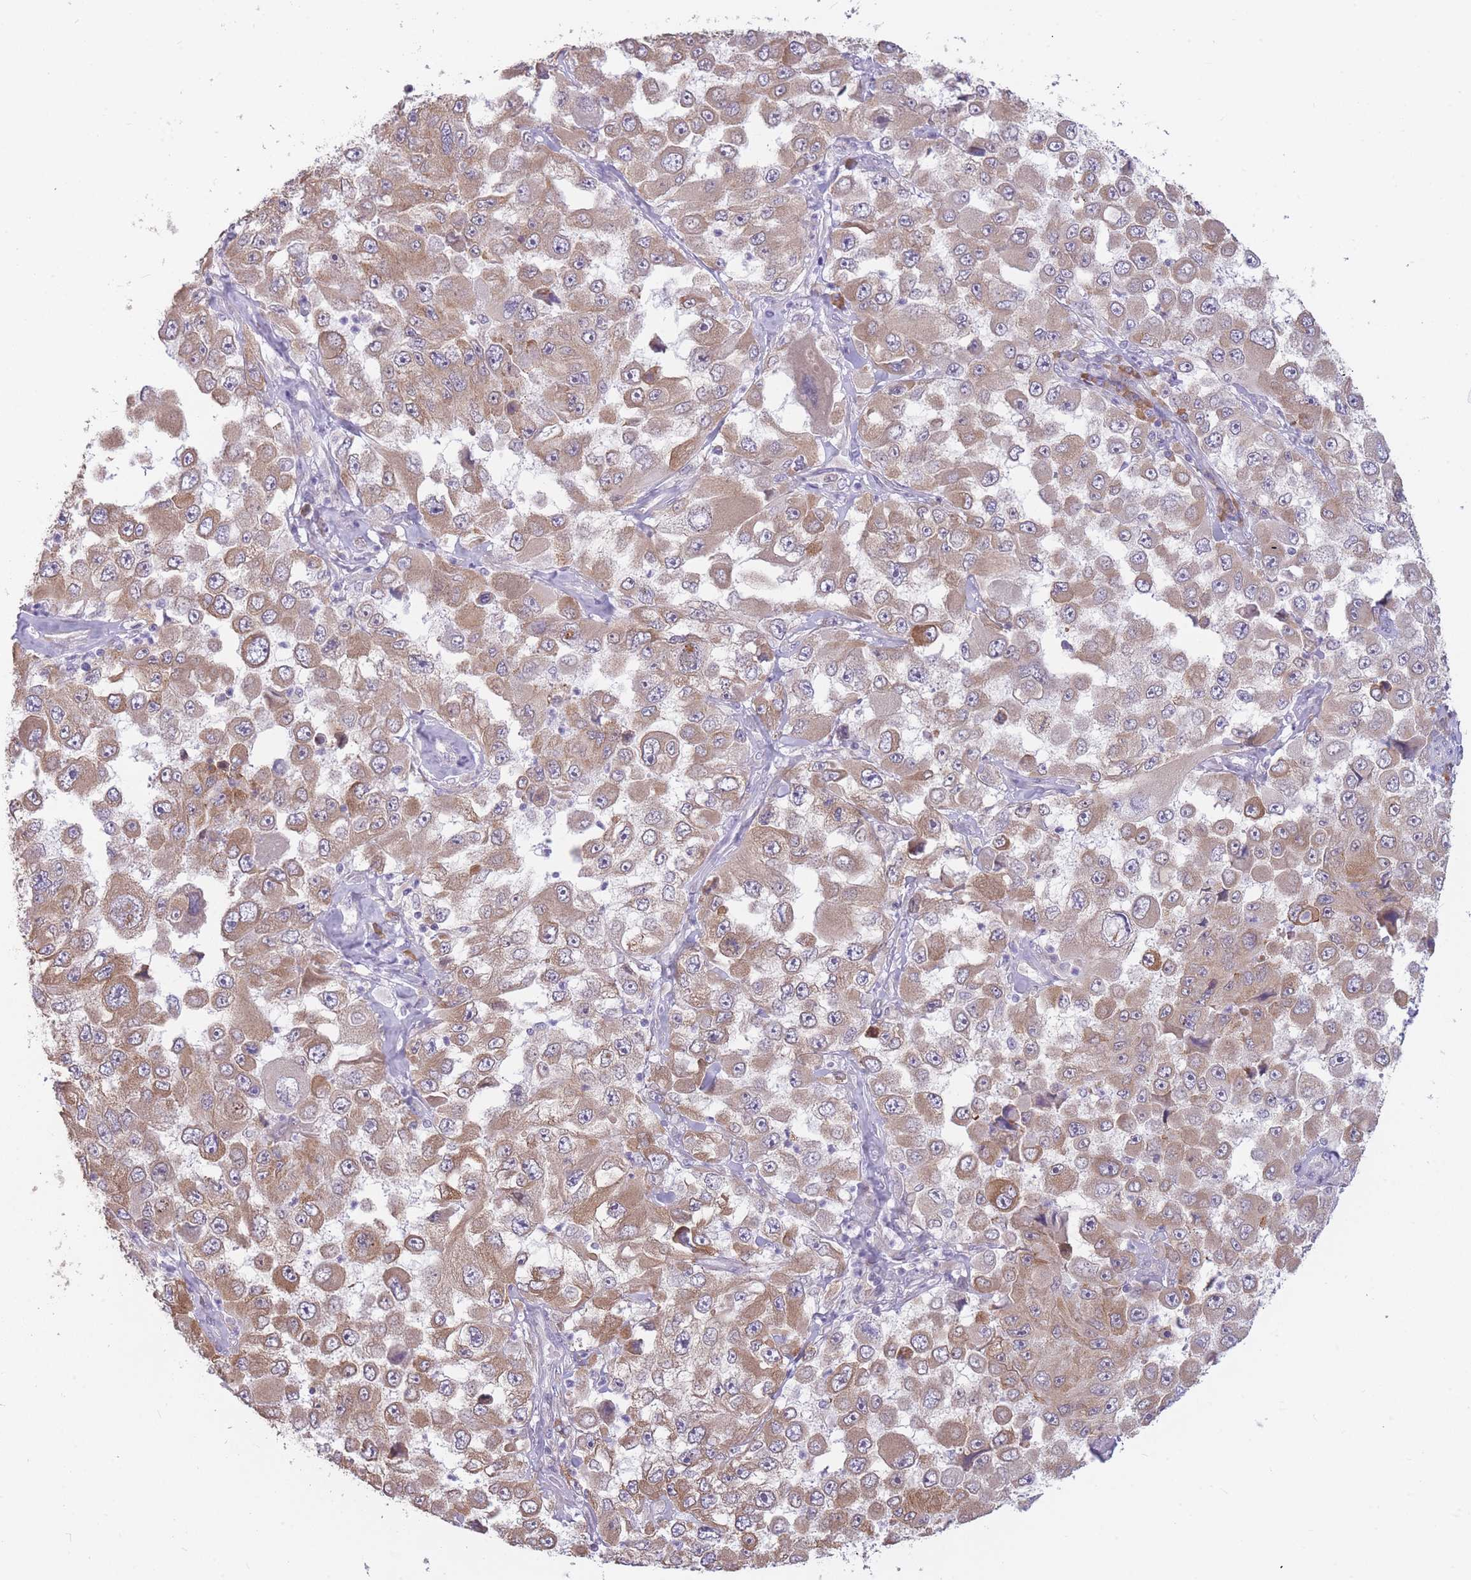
{"staining": {"intensity": "weak", "quantity": ">75%", "location": "cytoplasmic/membranous"}, "tissue": "melanoma", "cell_type": "Tumor cells", "image_type": "cancer", "snomed": [{"axis": "morphology", "description": "Malignant melanoma, Metastatic site"}, {"axis": "topography", "description": "Lymph node"}], "caption": "Immunohistochemistry micrograph of neoplastic tissue: malignant melanoma (metastatic site) stained using immunohistochemistry (IHC) displays low levels of weak protein expression localized specifically in the cytoplasmic/membranous of tumor cells, appearing as a cytoplasmic/membranous brown color.", "gene": "TRAPPC5", "patient": {"sex": "male", "age": 62}}